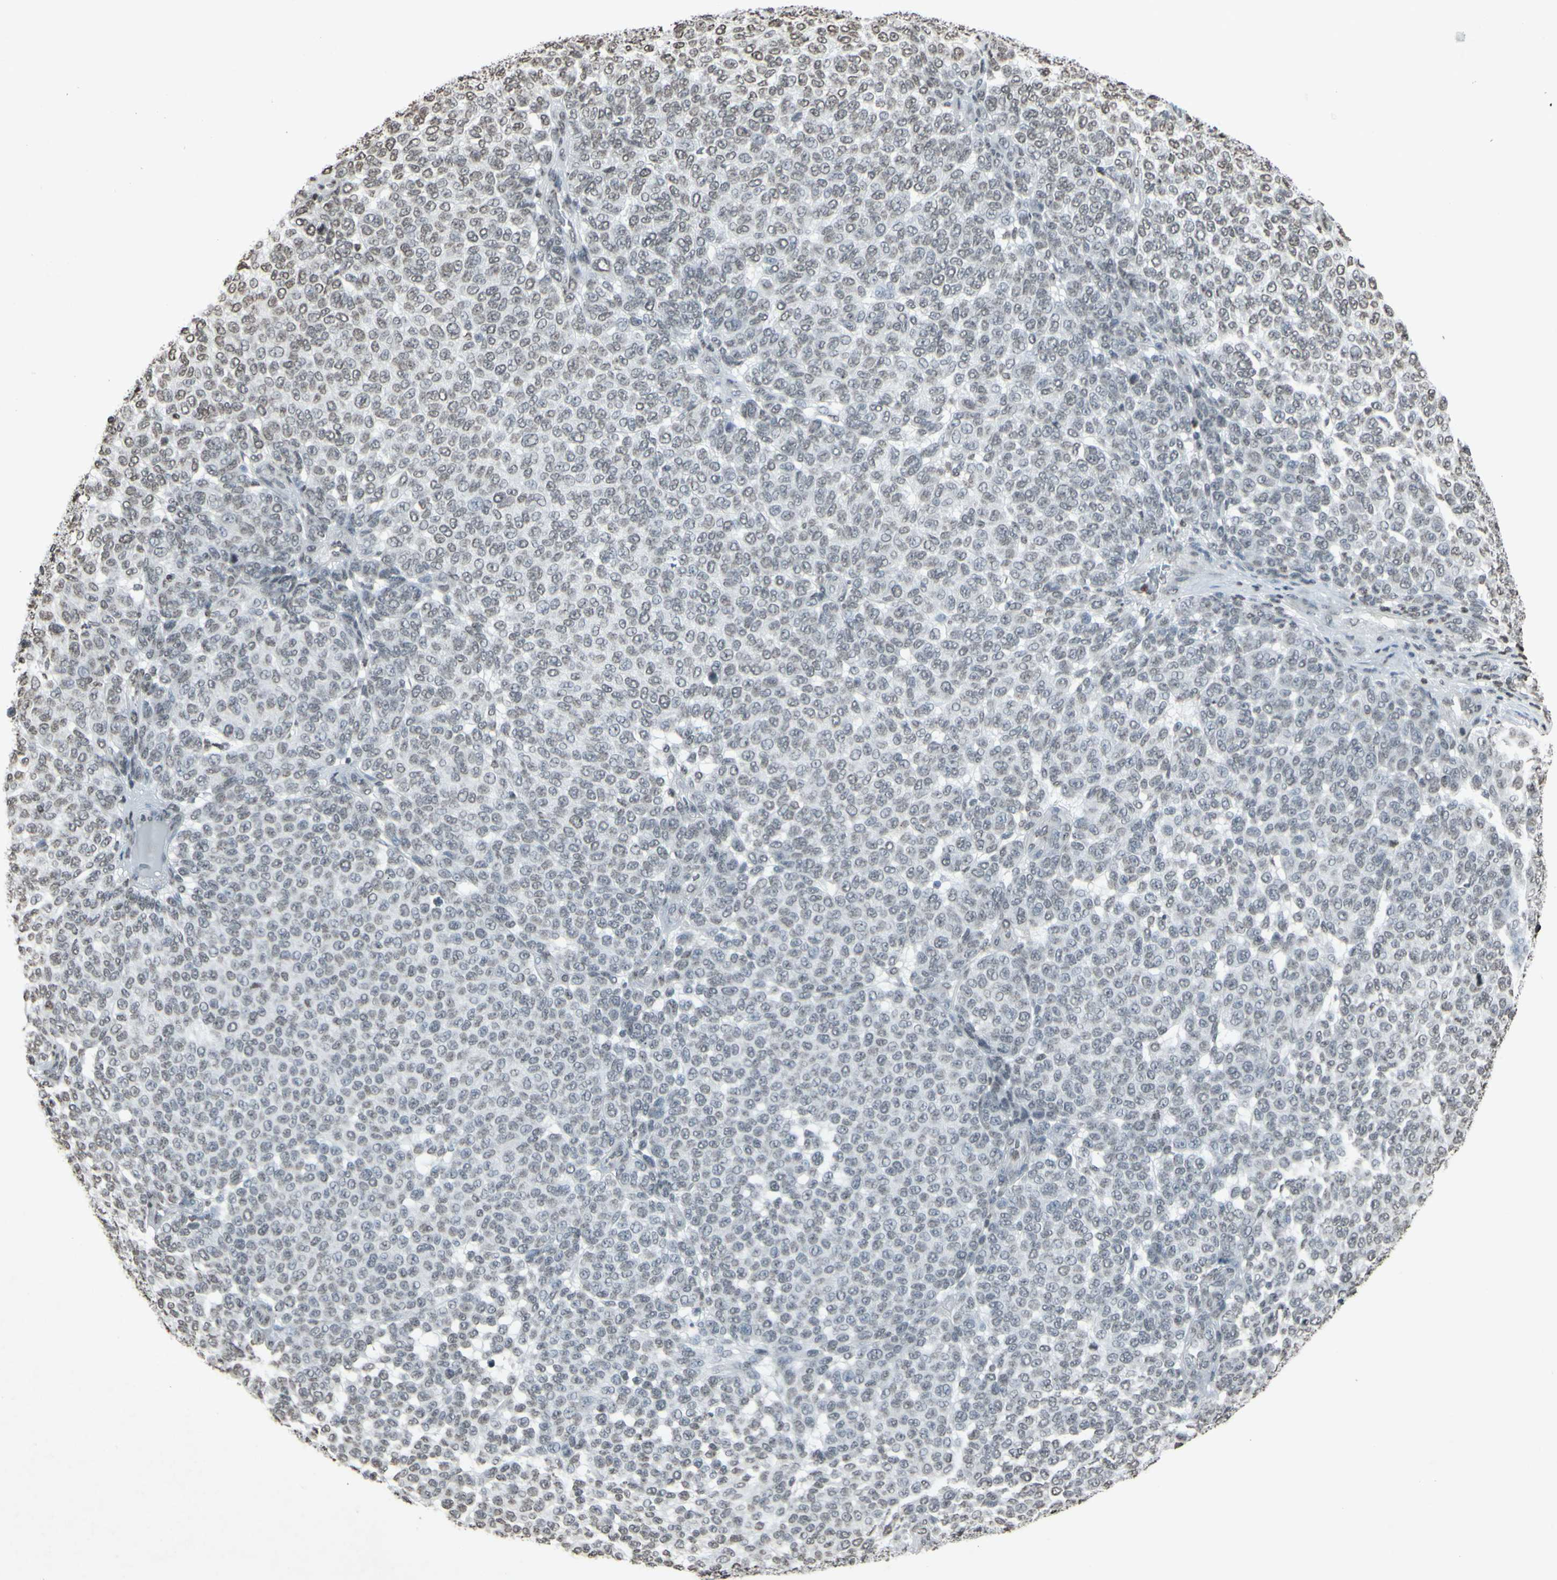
{"staining": {"intensity": "negative", "quantity": "none", "location": "none"}, "tissue": "melanoma", "cell_type": "Tumor cells", "image_type": "cancer", "snomed": [{"axis": "morphology", "description": "Malignant melanoma, NOS"}, {"axis": "topography", "description": "Skin"}], "caption": "This is an immunohistochemistry (IHC) image of malignant melanoma. There is no staining in tumor cells.", "gene": "CD79B", "patient": {"sex": "male", "age": 59}}